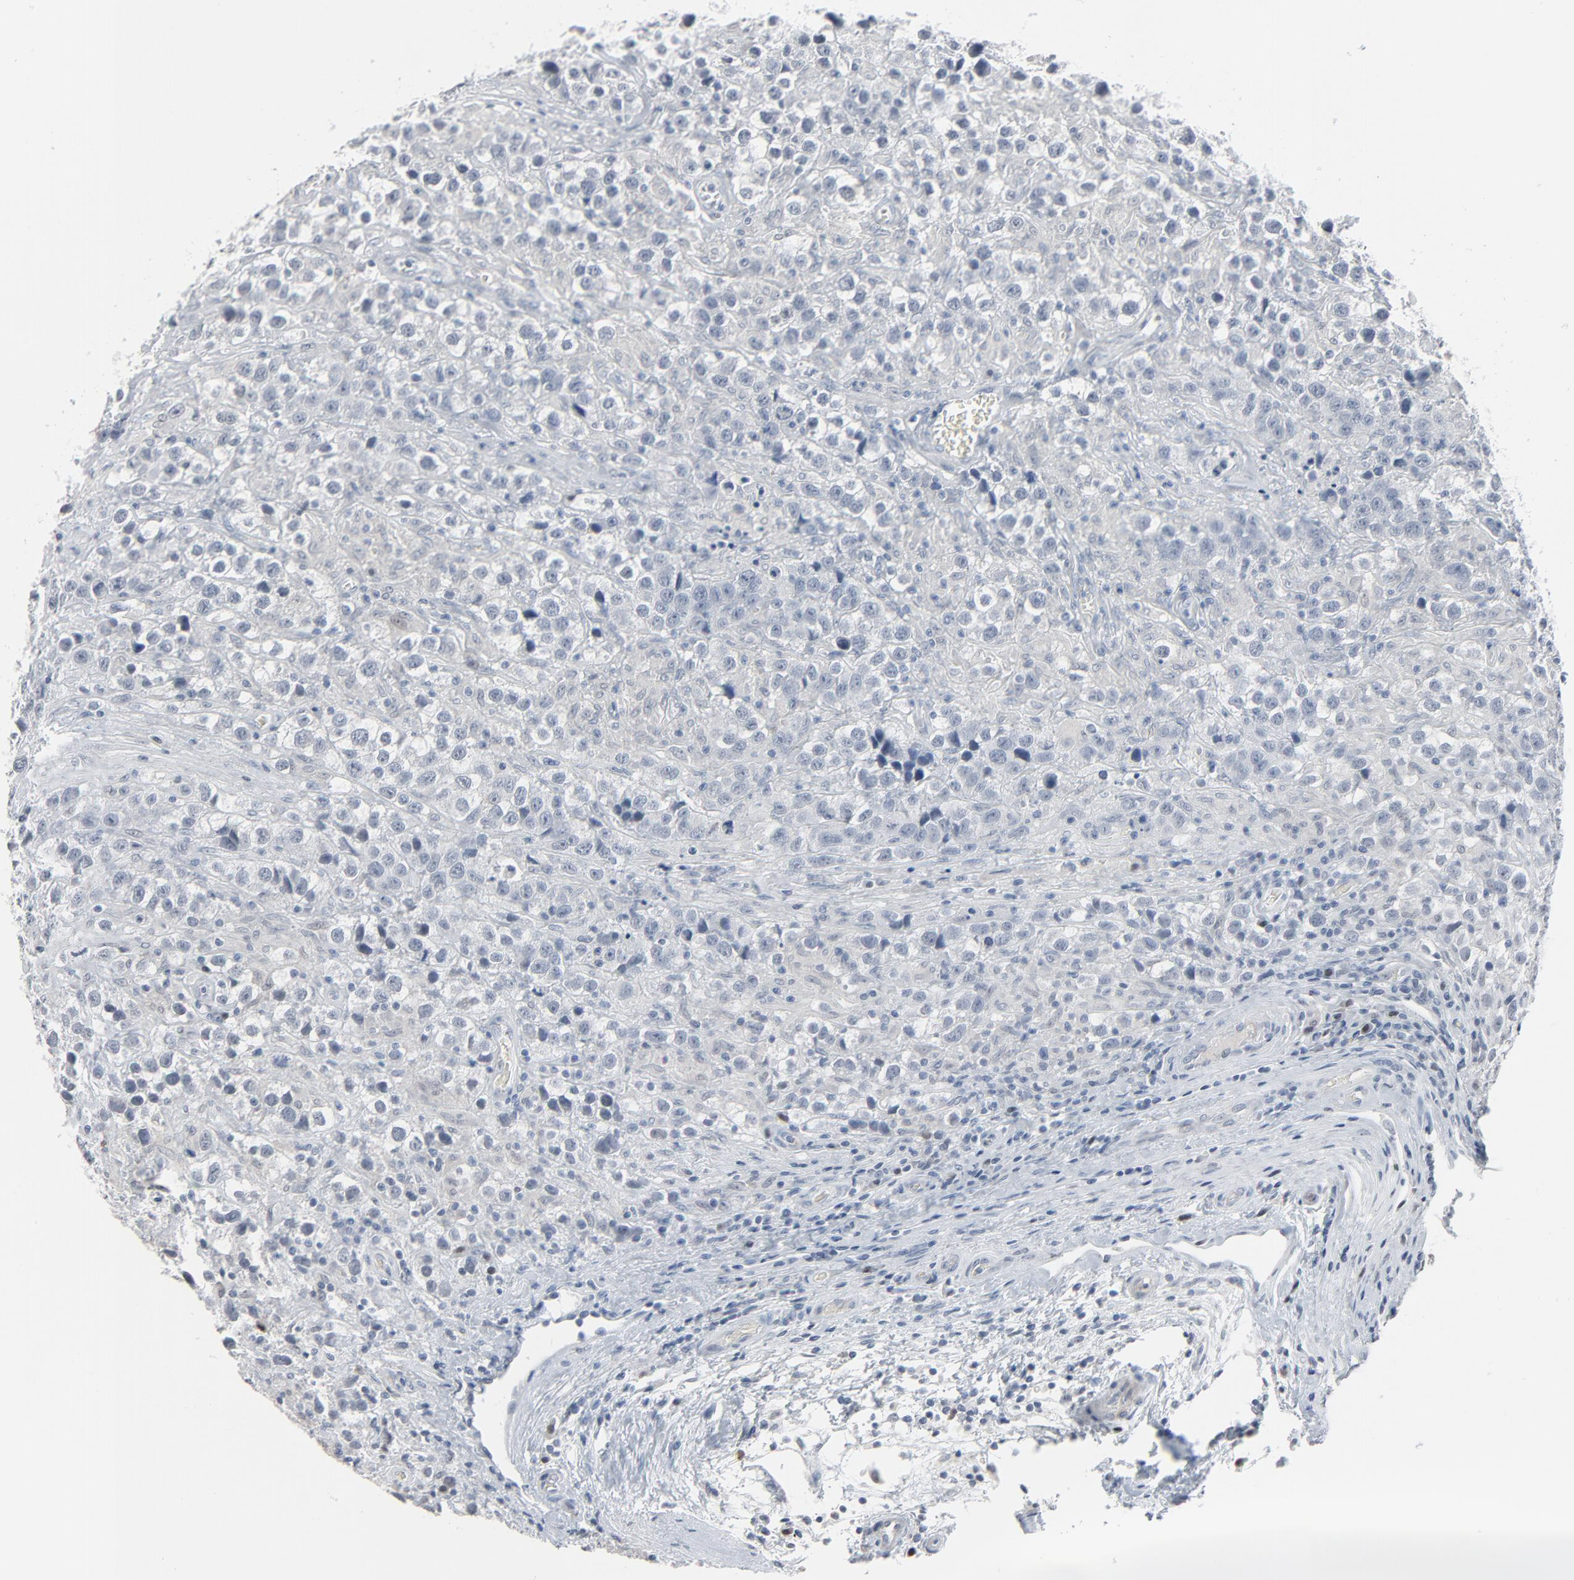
{"staining": {"intensity": "negative", "quantity": "none", "location": "none"}, "tissue": "testis cancer", "cell_type": "Tumor cells", "image_type": "cancer", "snomed": [{"axis": "morphology", "description": "Seminoma, NOS"}, {"axis": "topography", "description": "Testis"}], "caption": "Photomicrograph shows no significant protein positivity in tumor cells of testis seminoma.", "gene": "SAGE1", "patient": {"sex": "male", "age": 43}}